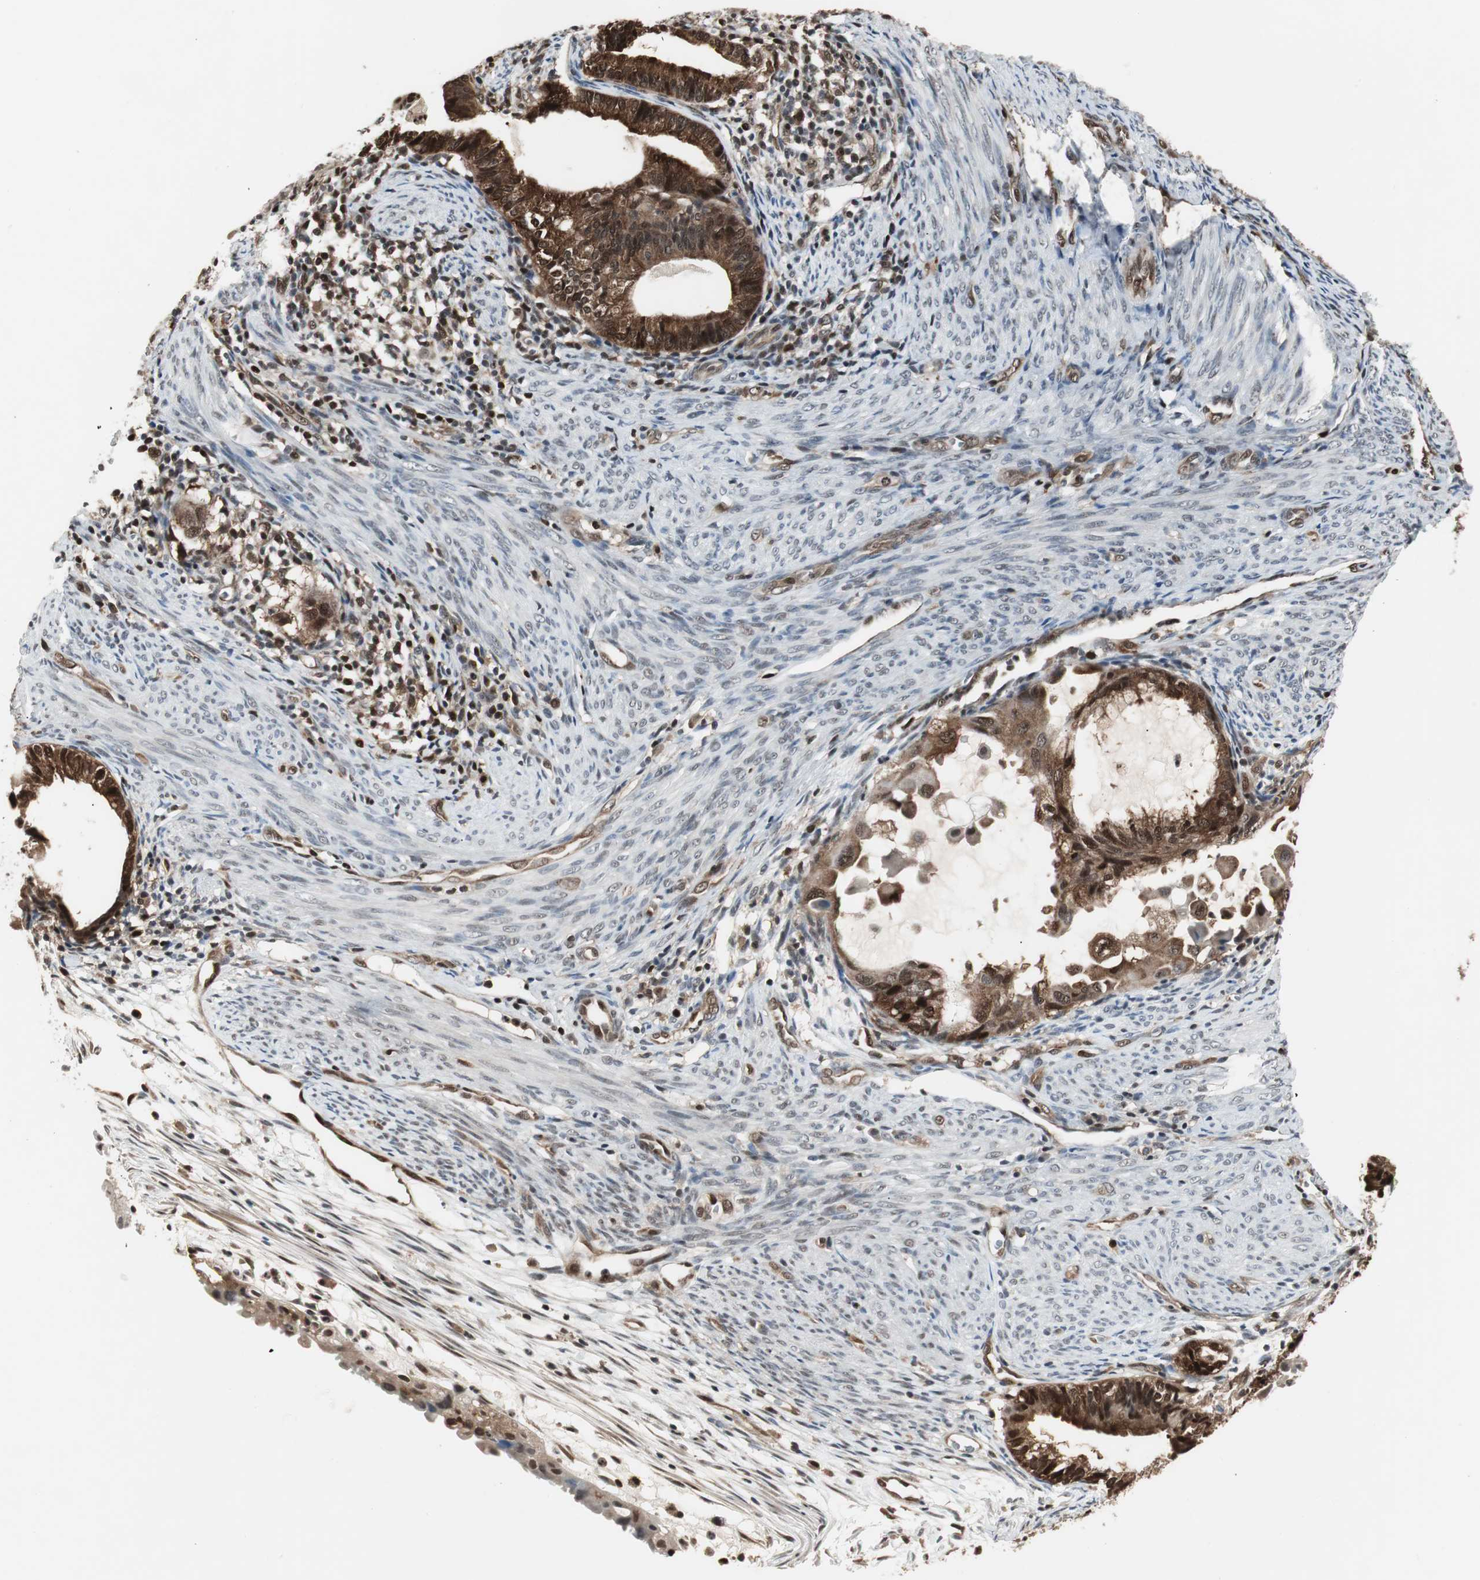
{"staining": {"intensity": "strong", "quantity": ">75%", "location": "cytoplasmic/membranous,nuclear"}, "tissue": "cervical cancer", "cell_type": "Tumor cells", "image_type": "cancer", "snomed": [{"axis": "morphology", "description": "Normal tissue, NOS"}, {"axis": "morphology", "description": "Adenocarcinoma, NOS"}, {"axis": "topography", "description": "Cervix"}, {"axis": "topography", "description": "Endometrium"}], "caption": "Protein staining shows strong cytoplasmic/membranous and nuclear staining in about >75% of tumor cells in adenocarcinoma (cervical).", "gene": "ACLY", "patient": {"sex": "female", "age": 86}}